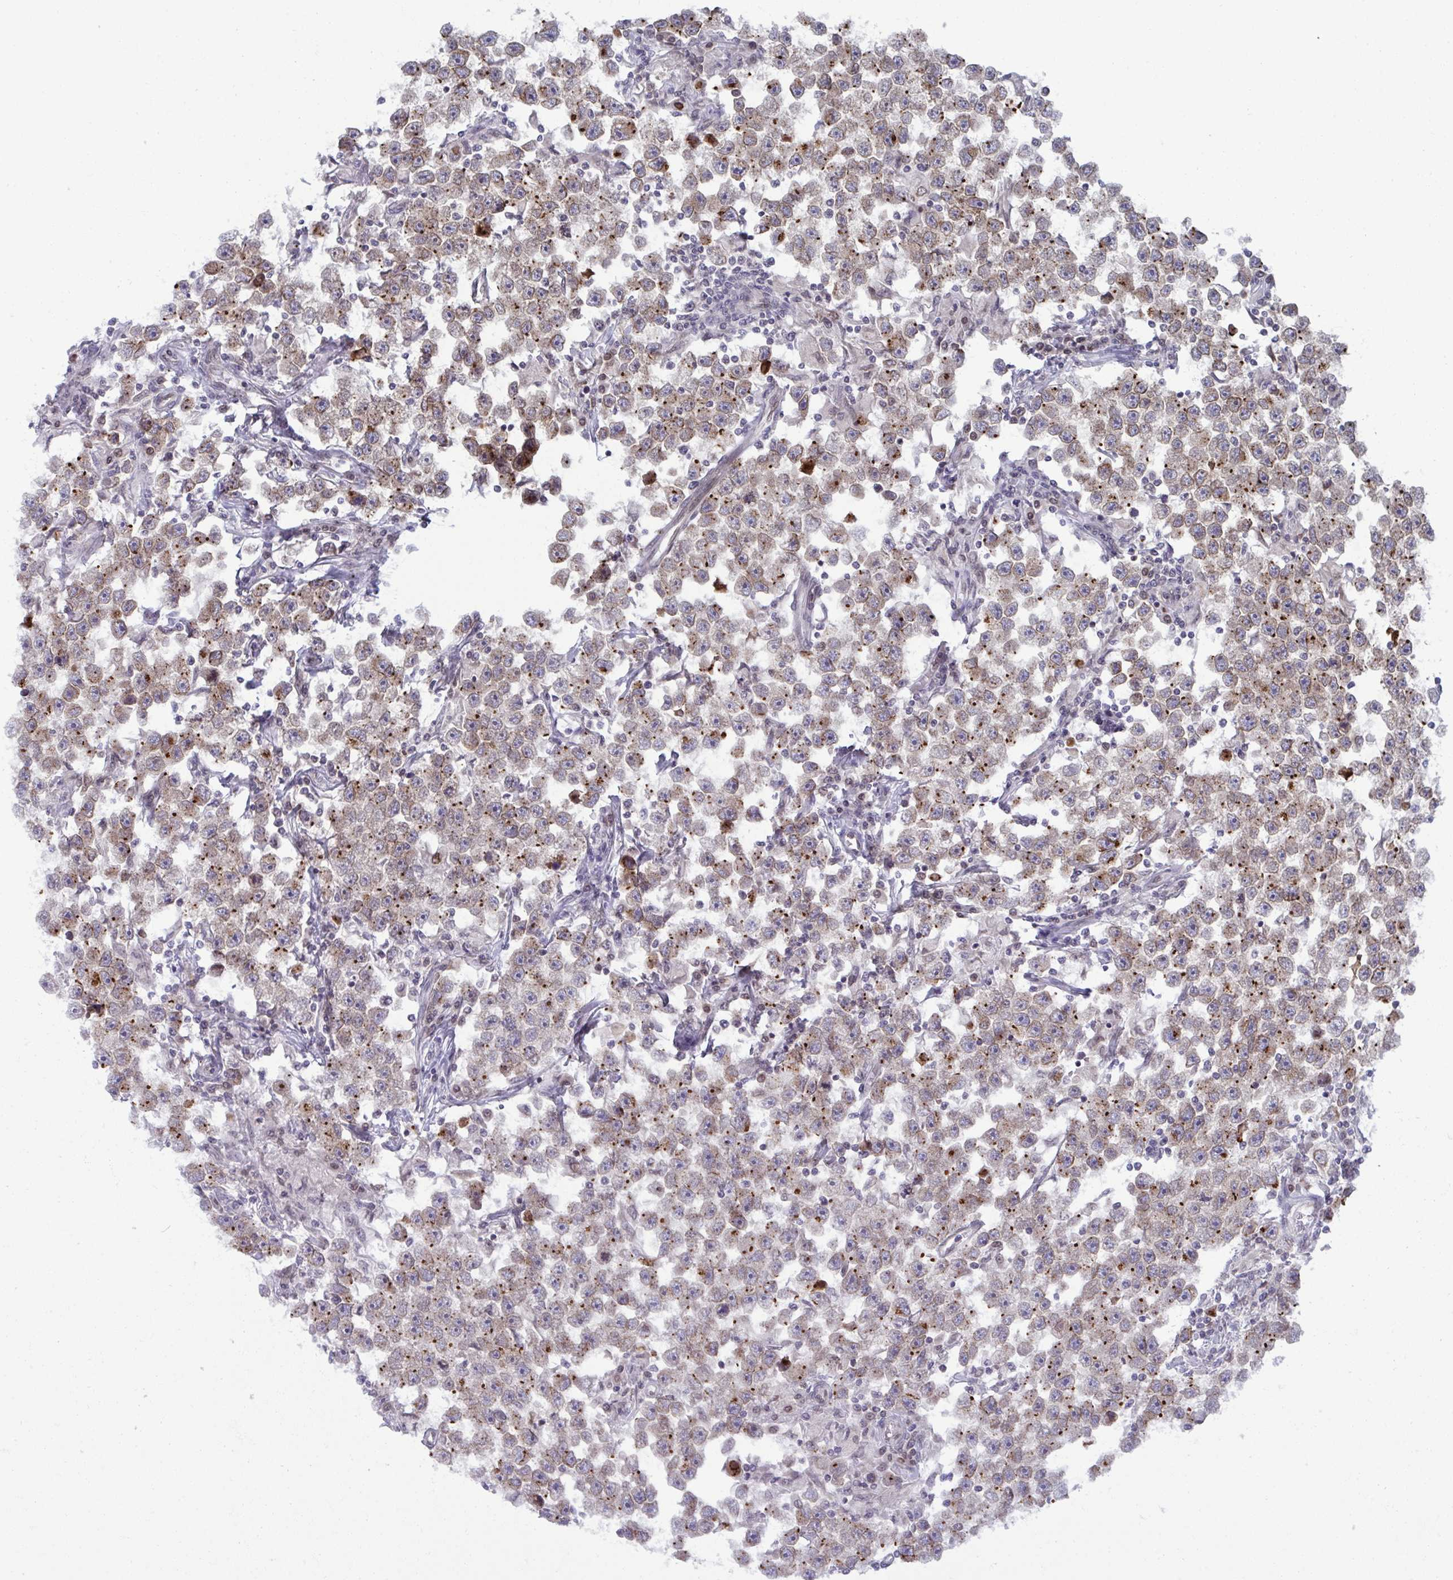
{"staining": {"intensity": "moderate", "quantity": "25%-75%", "location": "cytoplasmic/membranous,nuclear"}, "tissue": "testis cancer", "cell_type": "Tumor cells", "image_type": "cancer", "snomed": [{"axis": "morphology", "description": "Seminoma, NOS"}, {"axis": "topography", "description": "Testis"}], "caption": "Approximately 25%-75% of tumor cells in human testis cancer show moderate cytoplasmic/membranous and nuclear protein expression as visualized by brown immunohistochemical staining.", "gene": "RANBP2", "patient": {"sex": "male", "age": 33}}